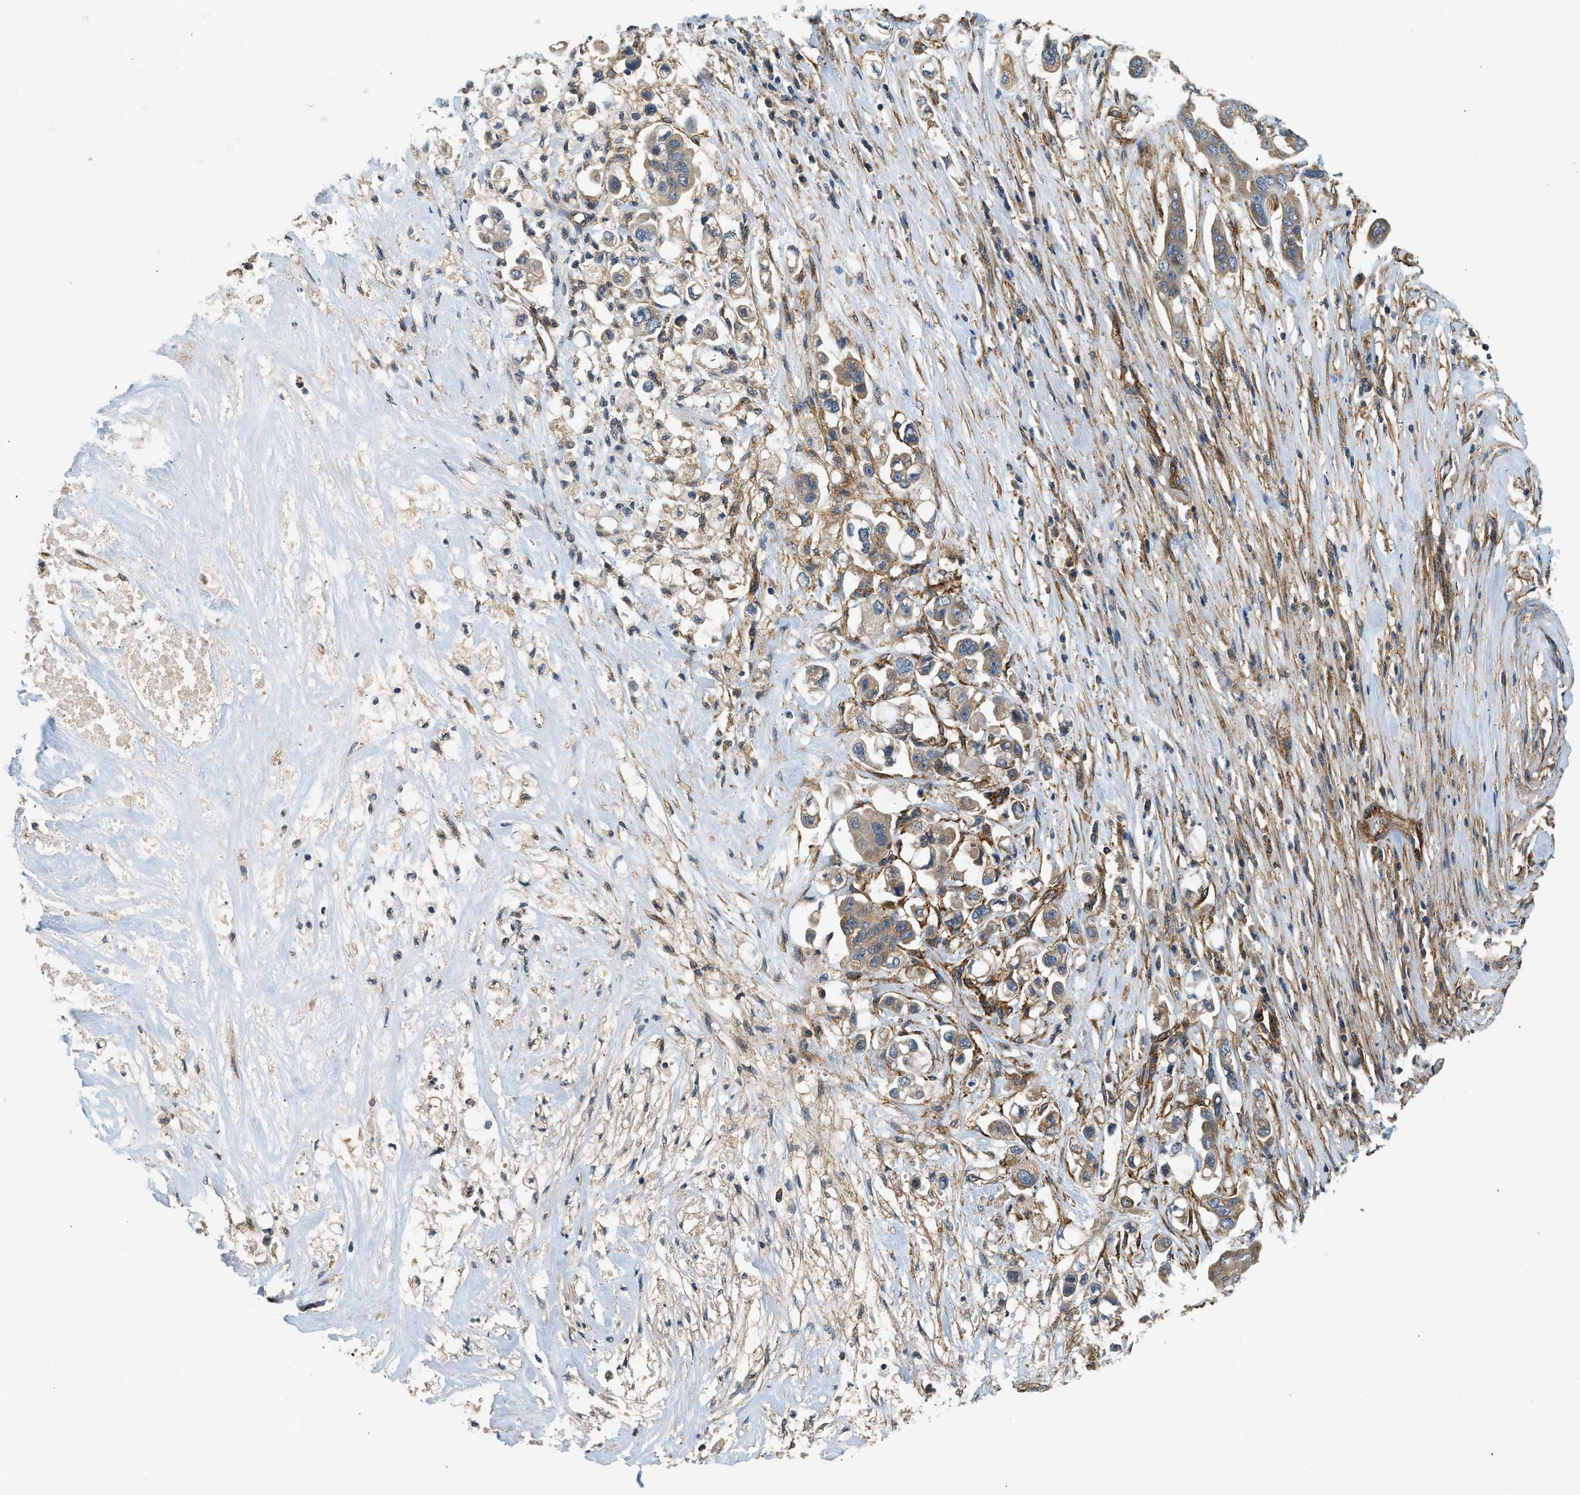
{"staining": {"intensity": "weak", "quantity": ">75%", "location": "cytoplasmic/membranous"}, "tissue": "stomach cancer", "cell_type": "Tumor cells", "image_type": "cancer", "snomed": [{"axis": "morphology", "description": "Adenocarcinoma, NOS"}, {"axis": "topography", "description": "Stomach"}], "caption": "High-magnification brightfield microscopy of stomach cancer (adenocarcinoma) stained with DAB (3,3'-diaminobenzidine) (brown) and counterstained with hematoxylin (blue). tumor cells exhibit weak cytoplasmic/membranous expression is seen in approximately>75% of cells.", "gene": "HIP1", "patient": {"sex": "male", "age": 62}}